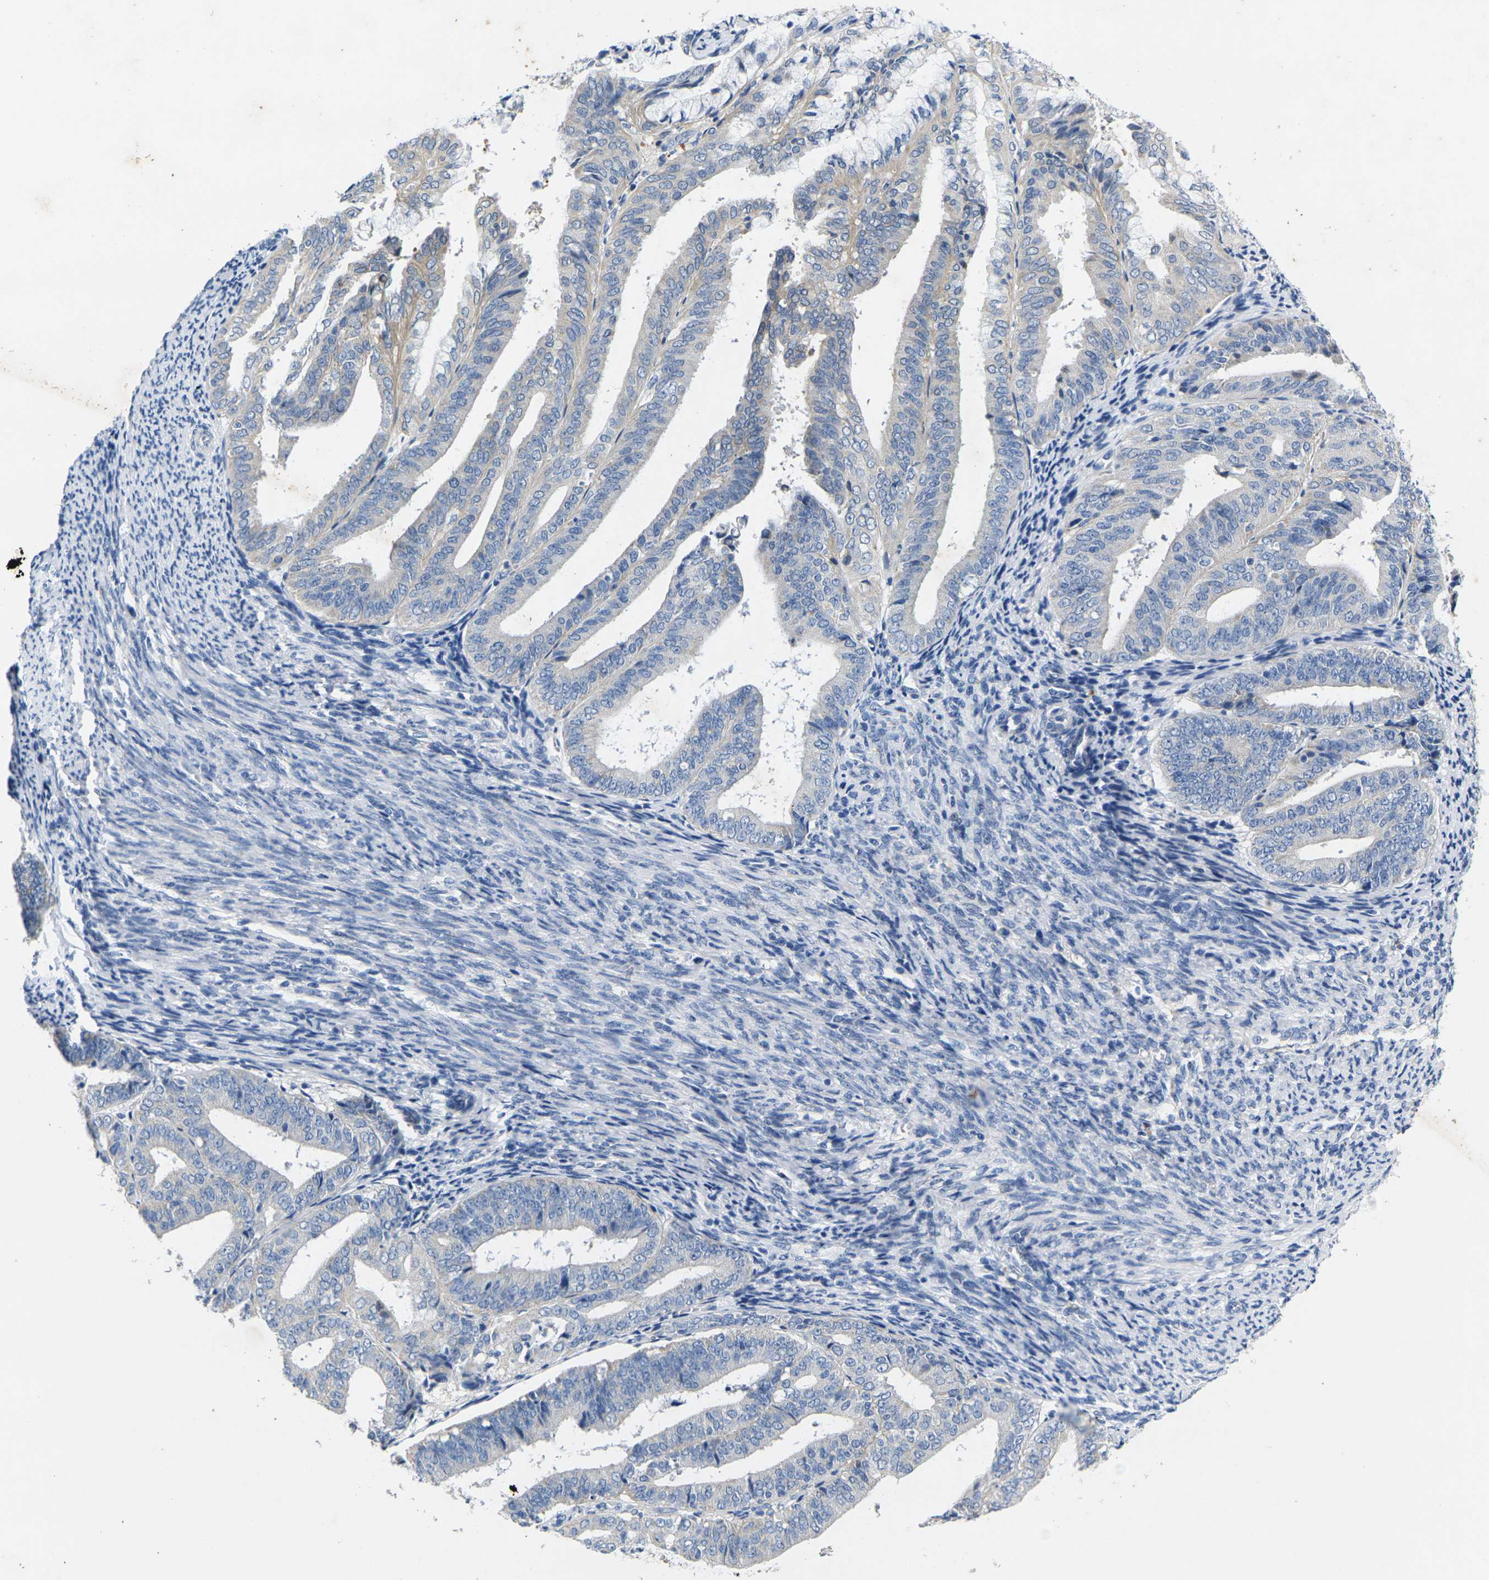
{"staining": {"intensity": "weak", "quantity": "<25%", "location": "cytoplasmic/membranous"}, "tissue": "endometrial cancer", "cell_type": "Tumor cells", "image_type": "cancer", "snomed": [{"axis": "morphology", "description": "Adenocarcinoma, NOS"}, {"axis": "topography", "description": "Endometrium"}], "caption": "Protein analysis of endometrial cancer (adenocarcinoma) exhibits no significant expression in tumor cells.", "gene": "NOCT", "patient": {"sex": "female", "age": 63}}